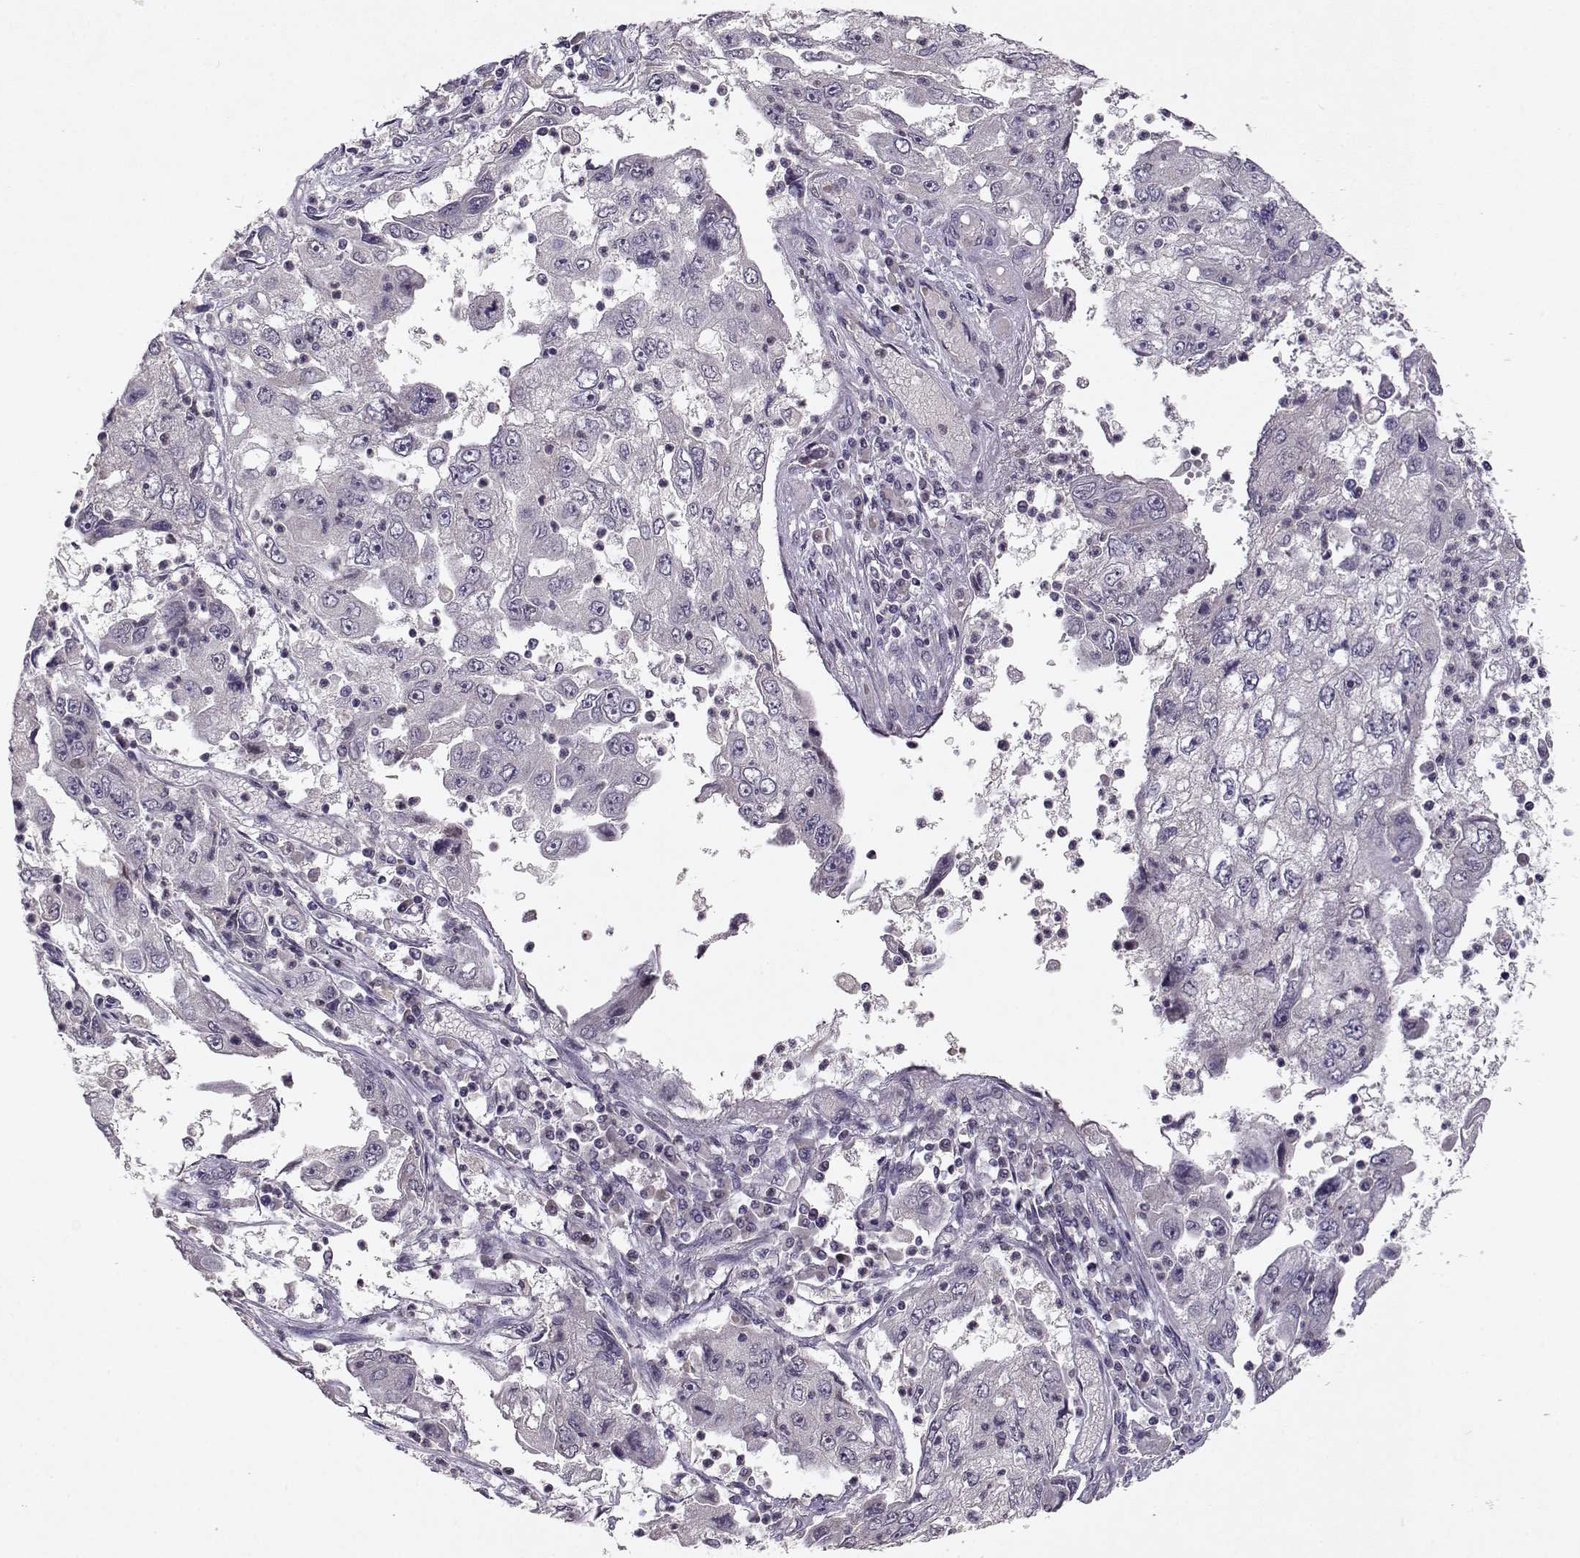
{"staining": {"intensity": "negative", "quantity": "none", "location": "none"}, "tissue": "cervical cancer", "cell_type": "Tumor cells", "image_type": "cancer", "snomed": [{"axis": "morphology", "description": "Squamous cell carcinoma, NOS"}, {"axis": "topography", "description": "Cervix"}], "caption": "The photomicrograph exhibits no staining of tumor cells in cervical cancer (squamous cell carcinoma). (Immunohistochemistry (ihc), brightfield microscopy, high magnification).", "gene": "BMX", "patient": {"sex": "female", "age": 36}}